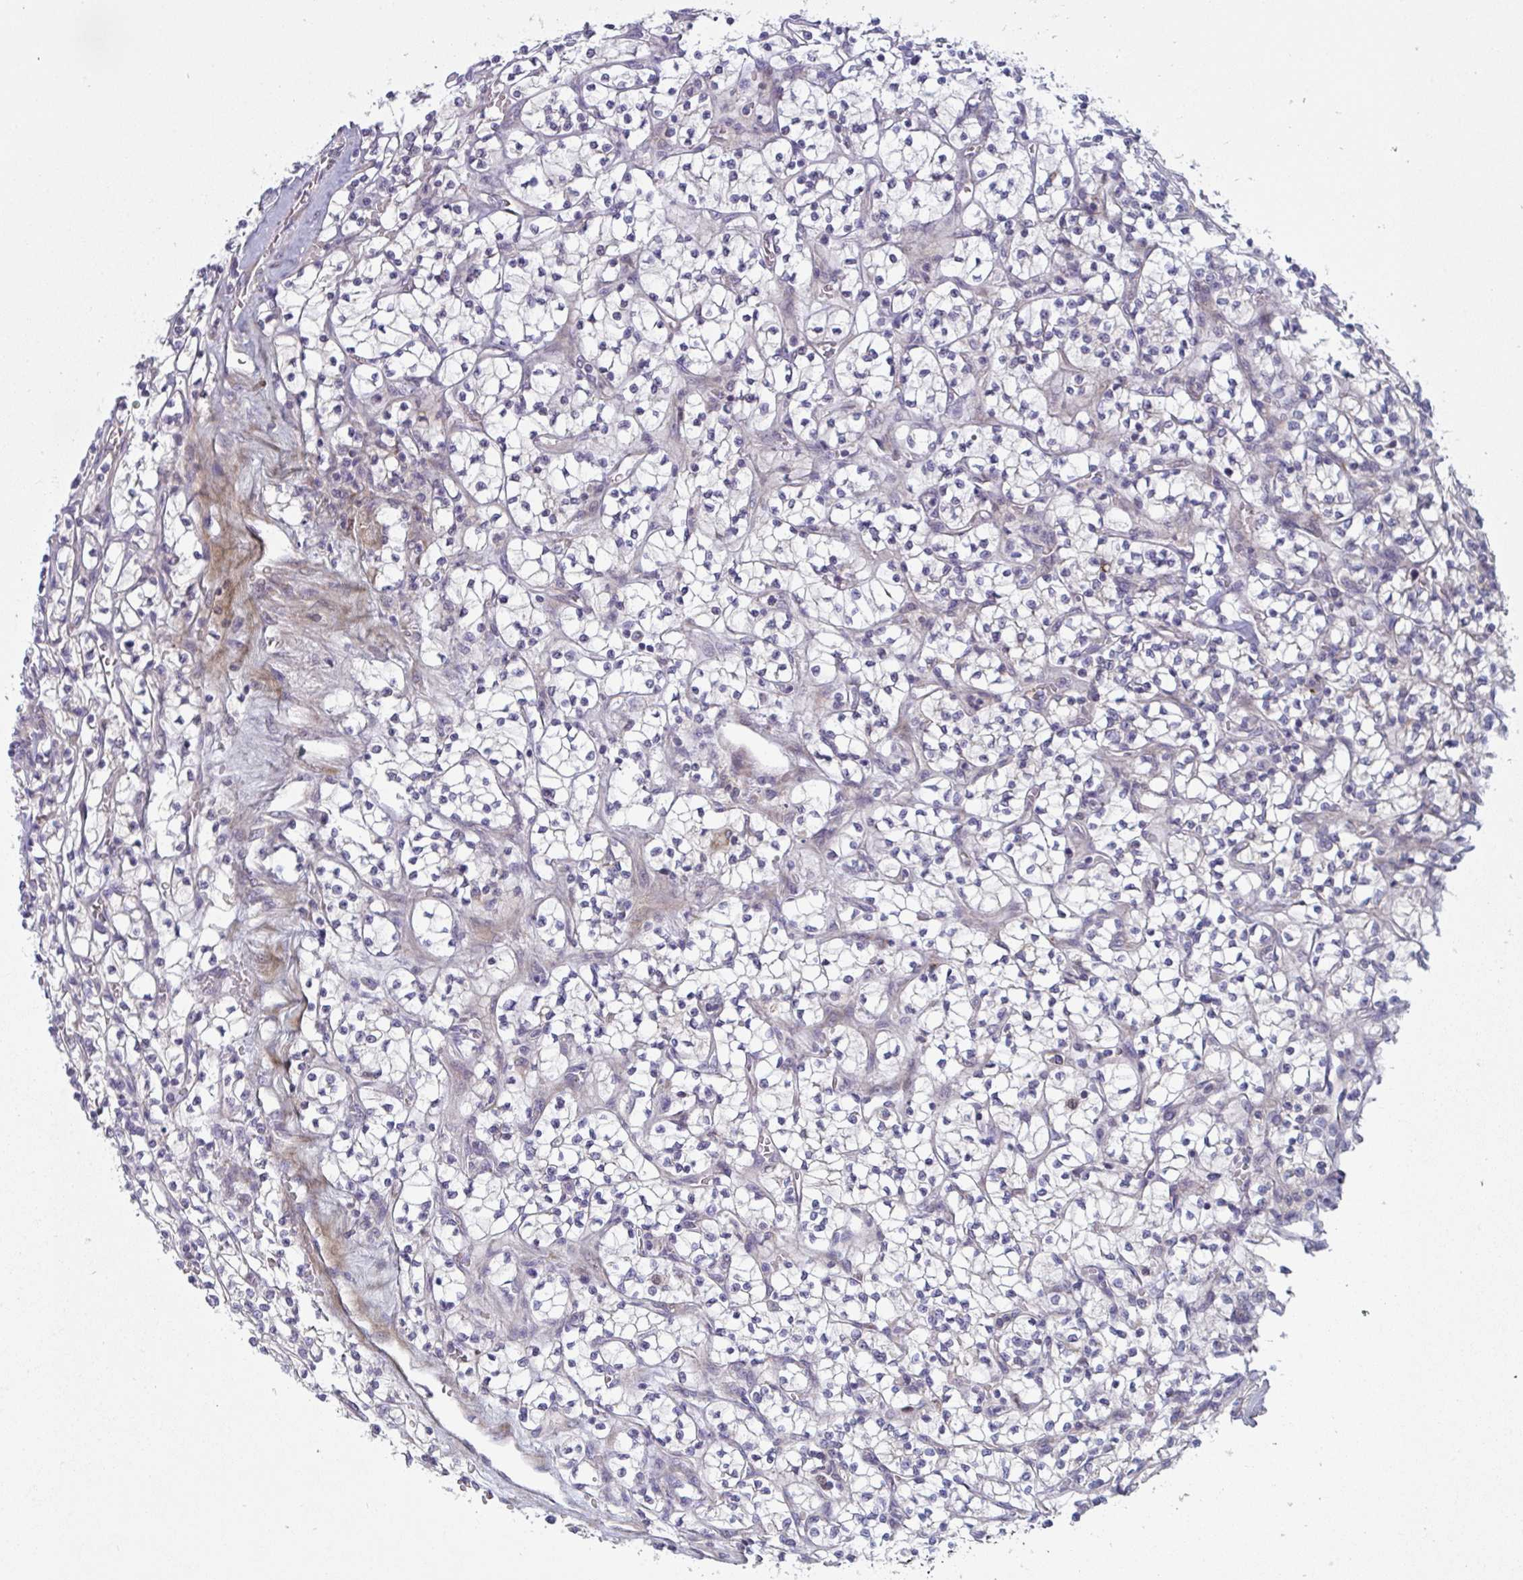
{"staining": {"intensity": "negative", "quantity": "none", "location": "none"}, "tissue": "renal cancer", "cell_type": "Tumor cells", "image_type": "cancer", "snomed": [{"axis": "morphology", "description": "Adenocarcinoma, NOS"}, {"axis": "topography", "description": "Kidney"}], "caption": "There is no significant staining in tumor cells of adenocarcinoma (renal).", "gene": "MRPS2", "patient": {"sex": "female", "age": 64}}